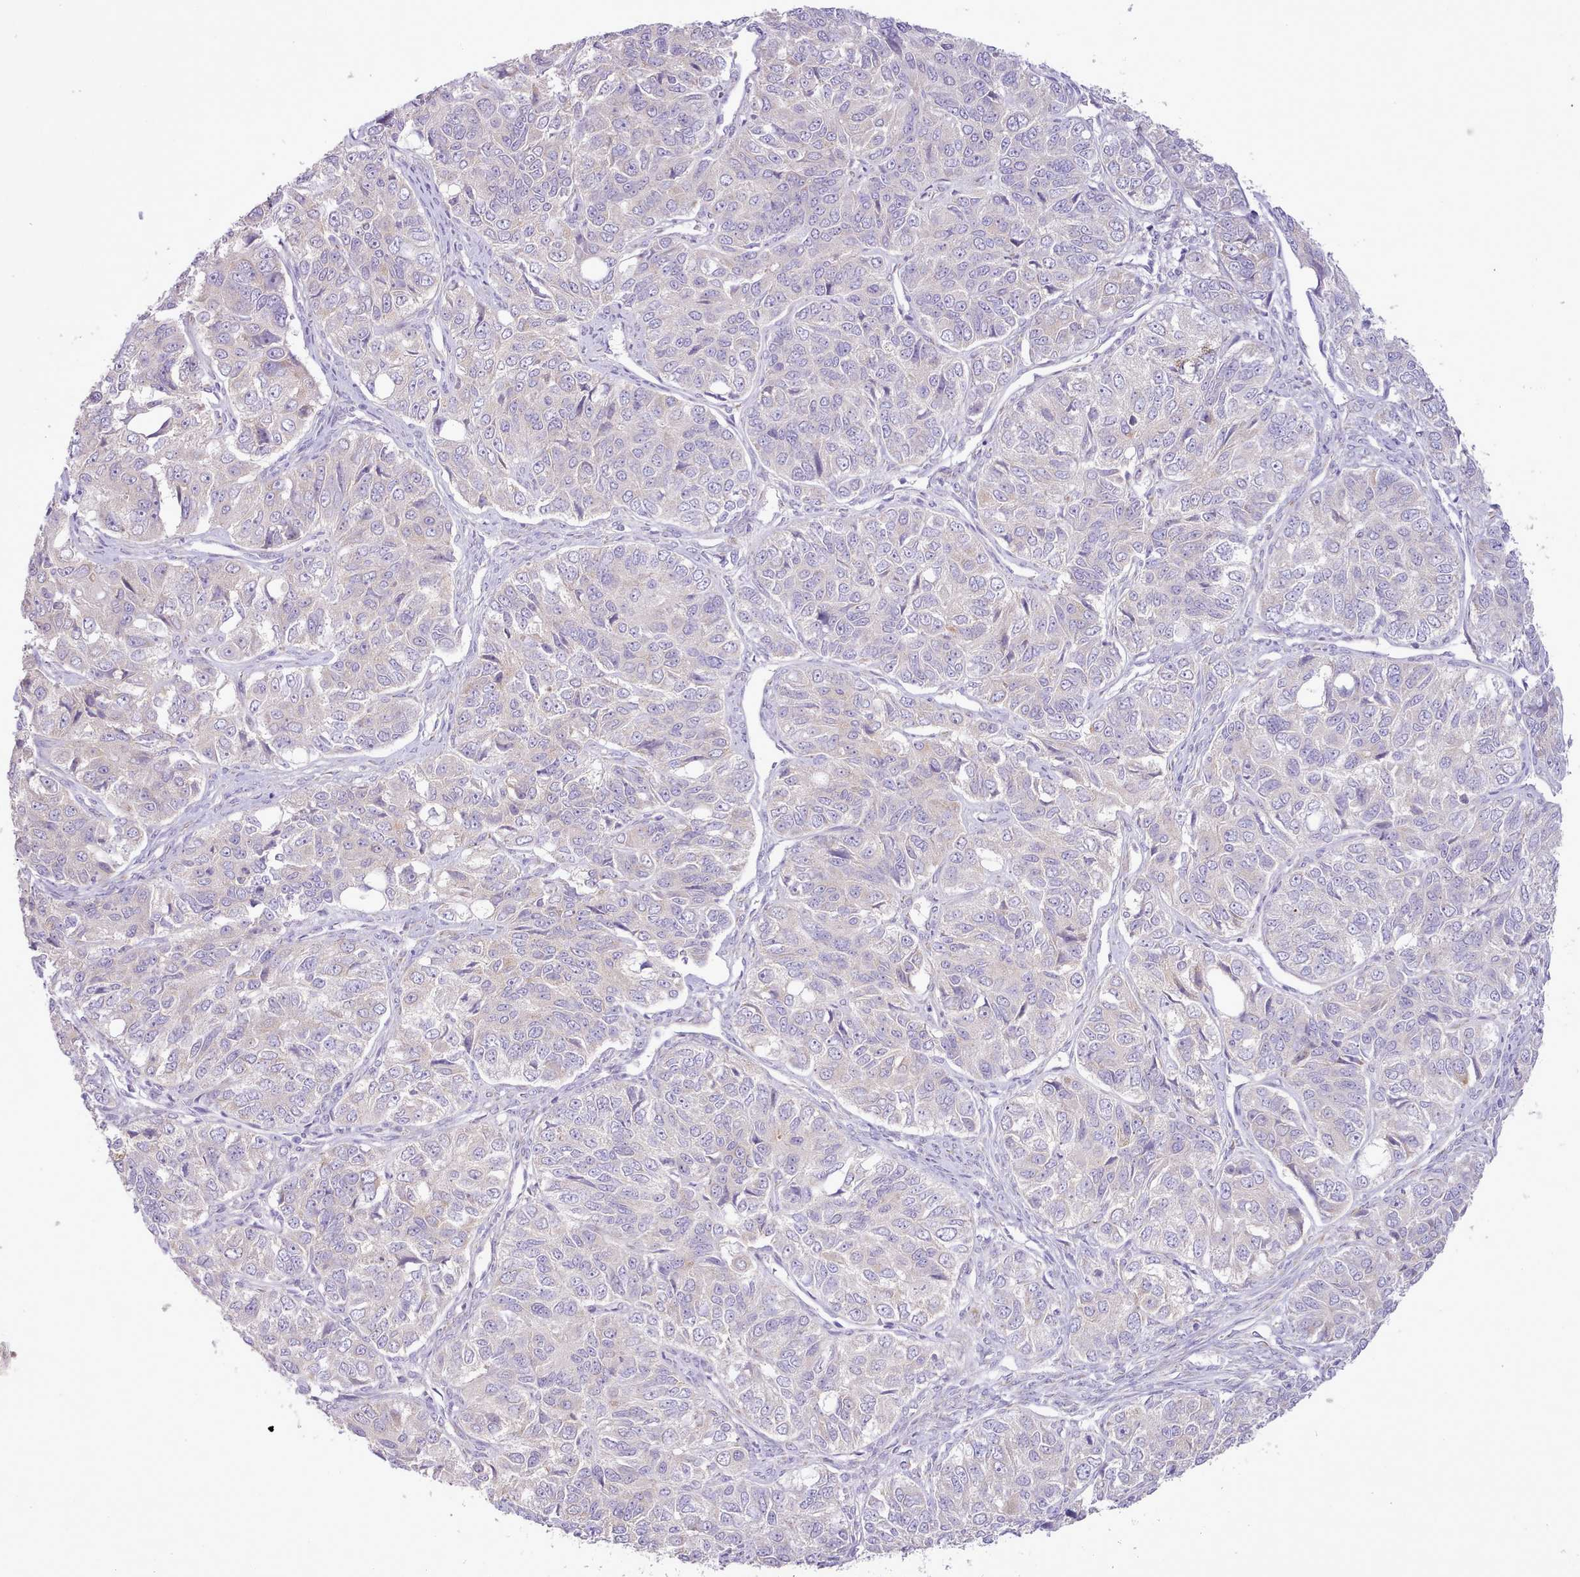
{"staining": {"intensity": "negative", "quantity": "none", "location": "none"}, "tissue": "ovarian cancer", "cell_type": "Tumor cells", "image_type": "cancer", "snomed": [{"axis": "morphology", "description": "Carcinoma, endometroid"}, {"axis": "topography", "description": "Ovary"}], "caption": "An image of human ovarian cancer is negative for staining in tumor cells.", "gene": "CCL1", "patient": {"sex": "female", "age": 51}}